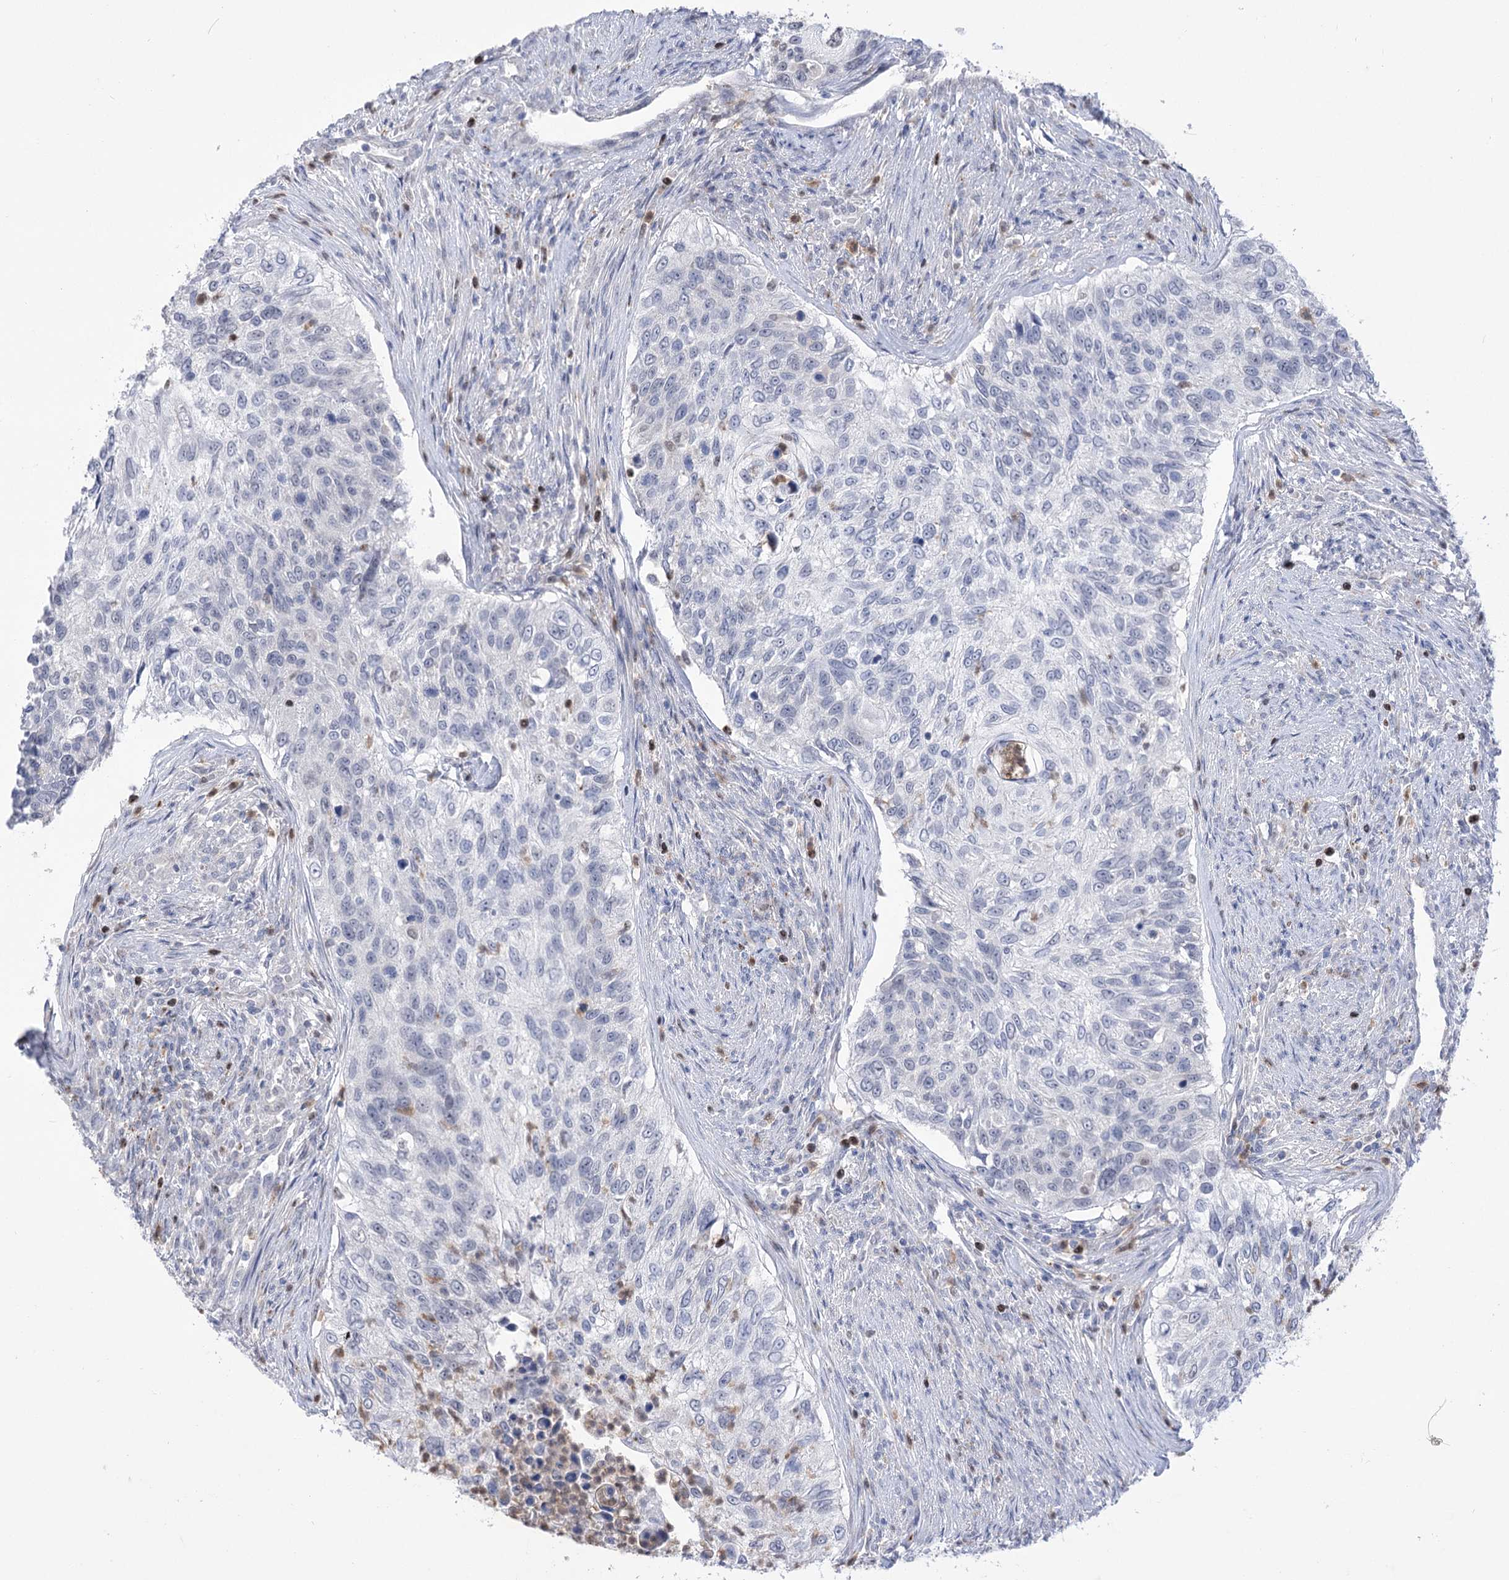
{"staining": {"intensity": "negative", "quantity": "none", "location": "none"}, "tissue": "urothelial cancer", "cell_type": "Tumor cells", "image_type": "cancer", "snomed": [{"axis": "morphology", "description": "Urothelial carcinoma, High grade"}, {"axis": "topography", "description": "Urinary bladder"}], "caption": "There is no significant expression in tumor cells of urothelial cancer.", "gene": "SIAE", "patient": {"sex": "female", "age": 60}}